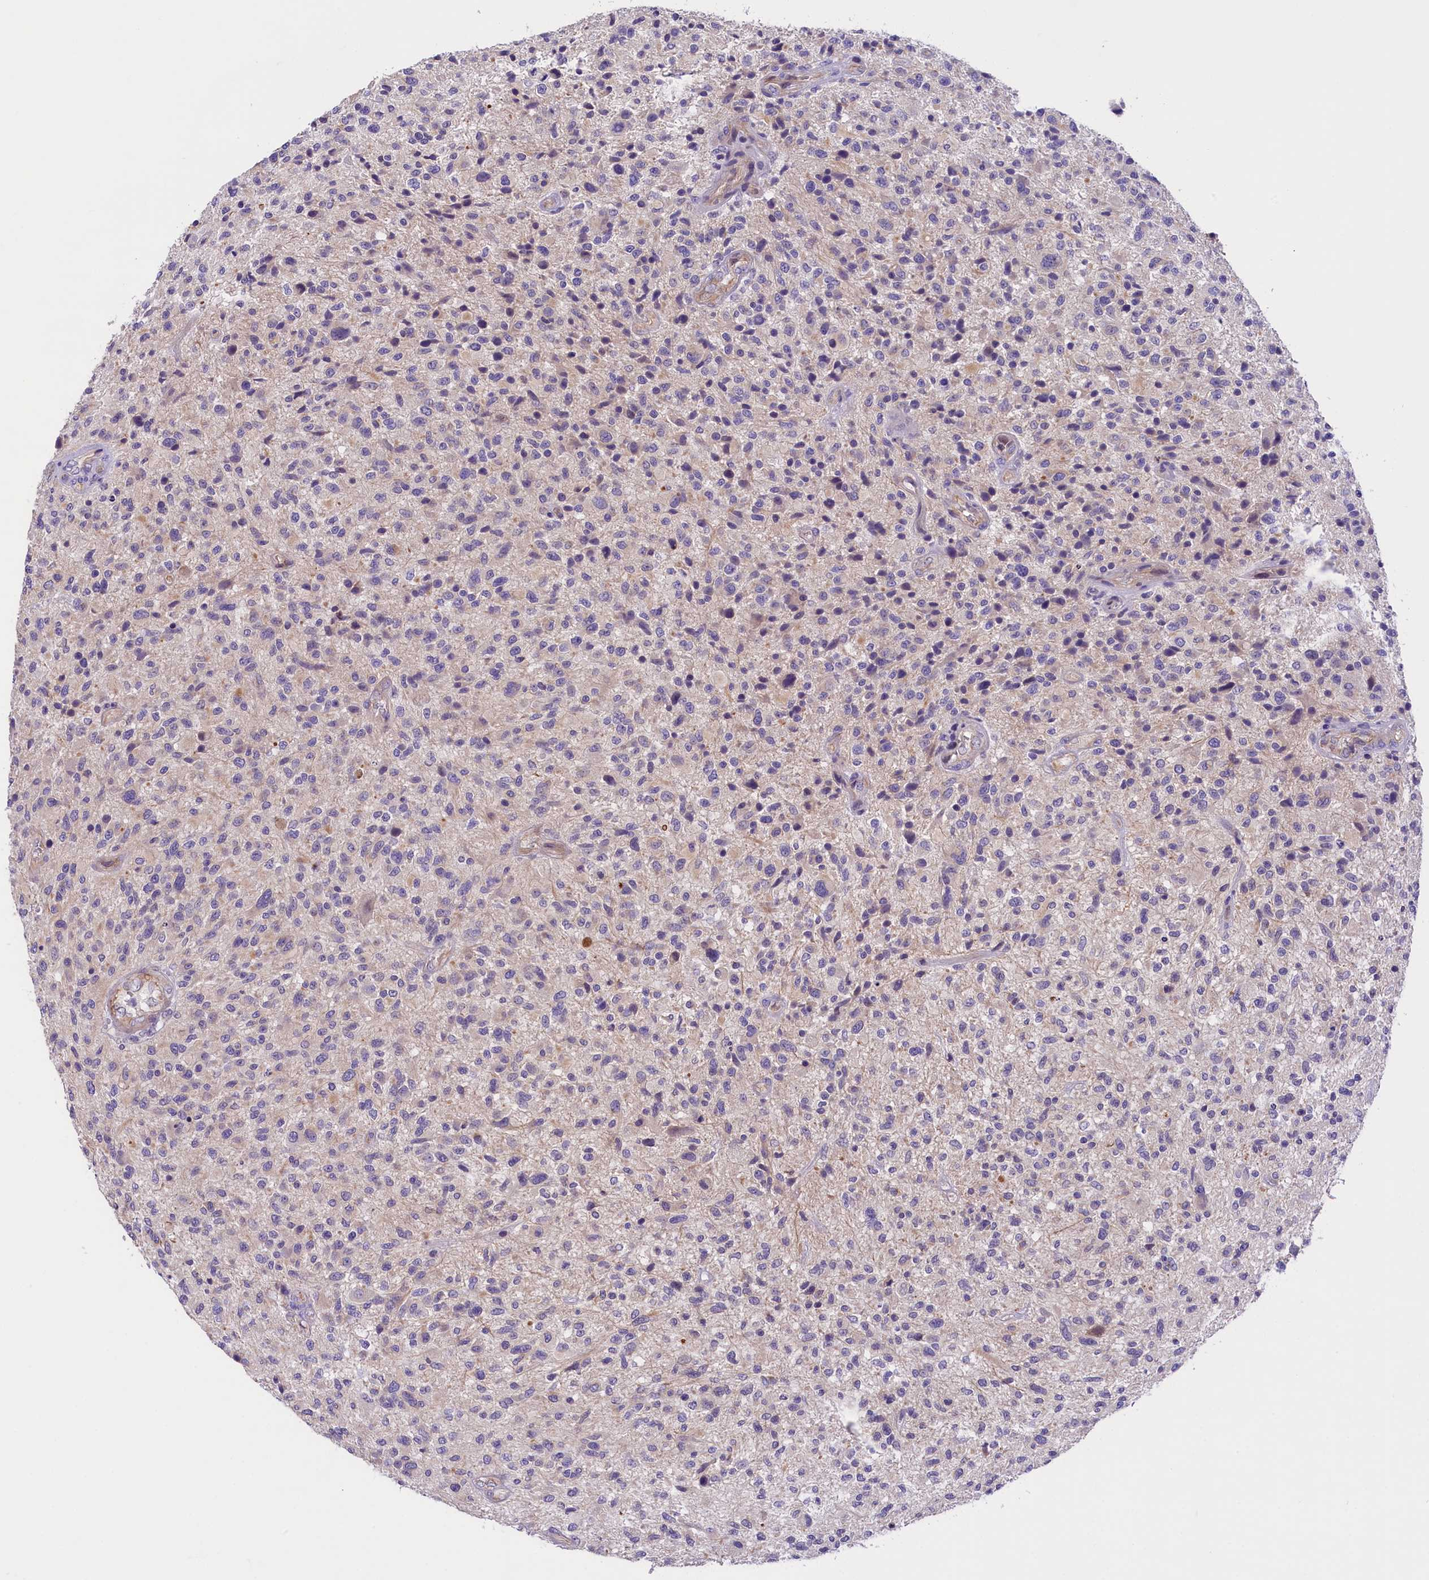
{"staining": {"intensity": "negative", "quantity": "none", "location": "none"}, "tissue": "glioma", "cell_type": "Tumor cells", "image_type": "cancer", "snomed": [{"axis": "morphology", "description": "Glioma, malignant, High grade"}, {"axis": "topography", "description": "Brain"}], "caption": "Malignant glioma (high-grade) was stained to show a protein in brown. There is no significant staining in tumor cells.", "gene": "CCDC32", "patient": {"sex": "male", "age": 47}}